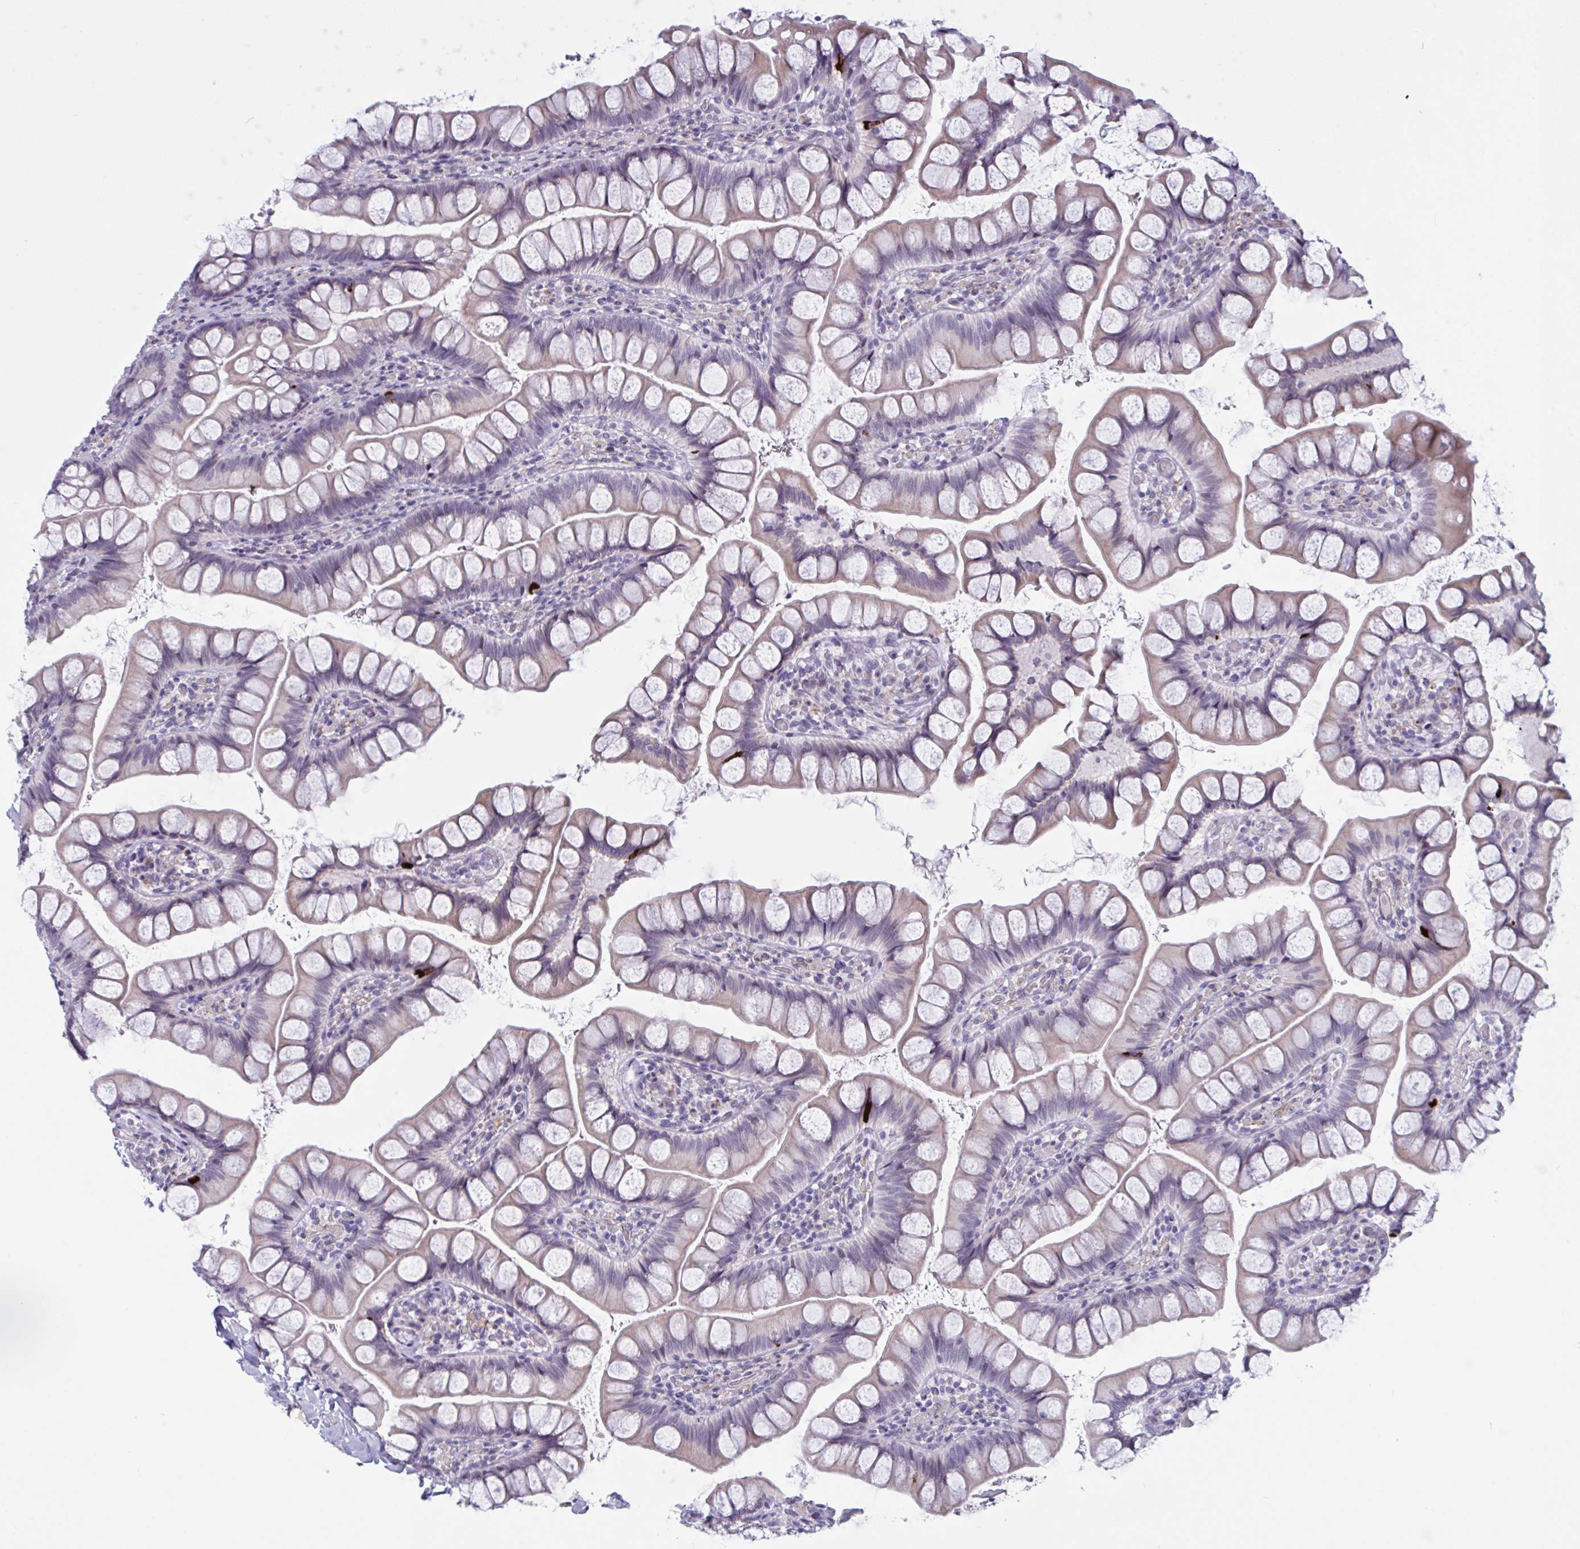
{"staining": {"intensity": "strong", "quantity": "<25%", "location": "cytoplasmic/membranous"}, "tissue": "small intestine", "cell_type": "Glandular cells", "image_type": "normal", "snomed": [{"axis": "morphology", "description": "Normal tissue, NOS"}, {"axis": "topography", "description": "Small intestine"}], "caption": "Protein positivity by immunohistochemistry (IHC) demonstrates strong cytoplasmic/membranous expression in approximately <25% of glandular cells in normal small intestine.", "gene": "TCEAL8", "patient": {"sex": "male", "age": 70}}